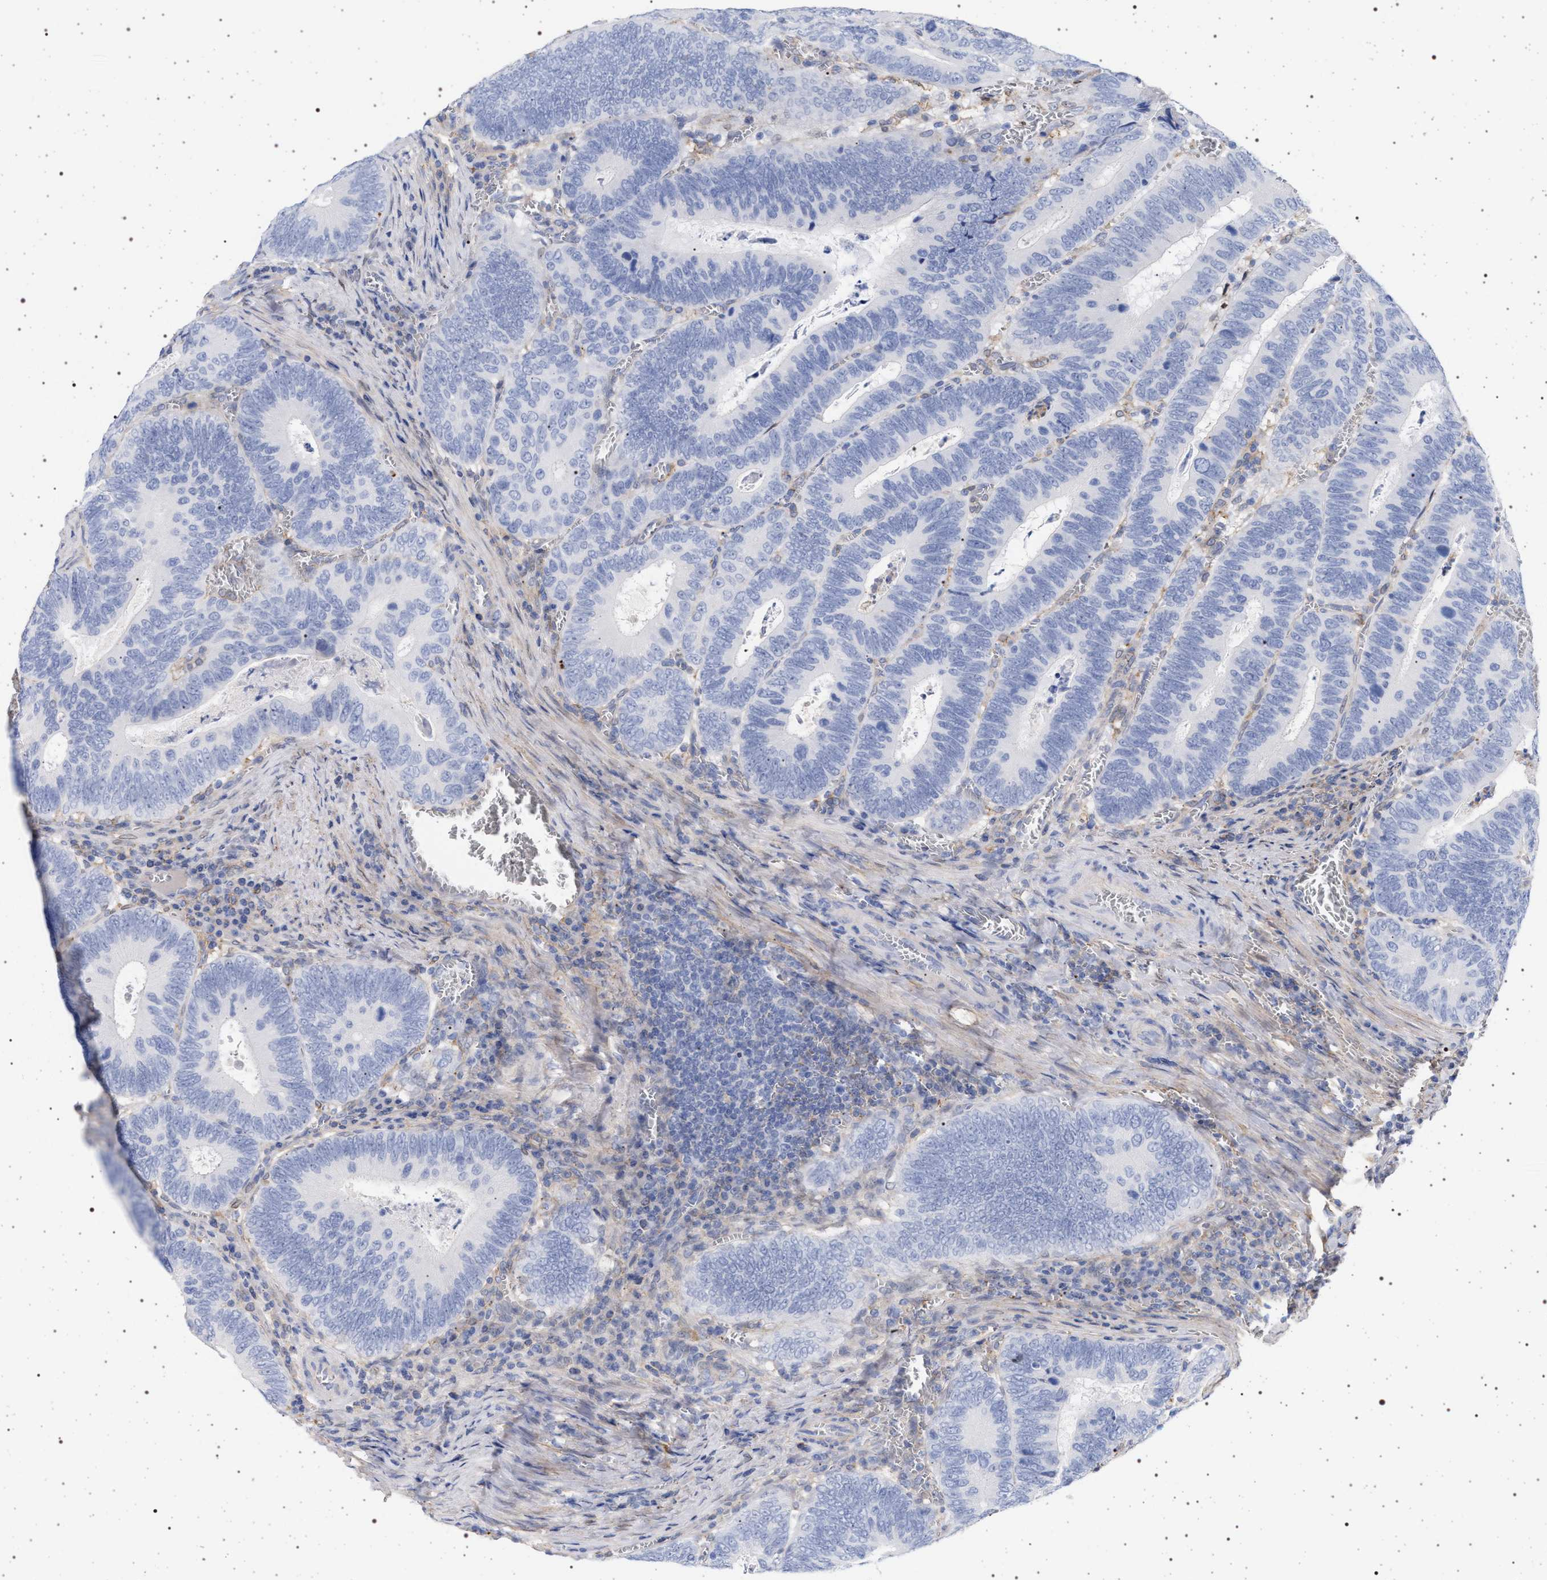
{"staining": {"intensity": "negative", "quantity": "none", "location": "none"}, "tissue": "colorectal cancer", "cell_type": "Tumor cells", "image_type": "cancer", "snomed": [{"axis": "morphology", "description": "Inflammation, NOS"}, {"axis": "morphology", "description": "Adenocarcinoma, NOS"}, {"axis": "topography", "description": "Colon"}], "caption": "IHC of human colorectal cancer reveals no expression in tumor cells.", "gene": "PLG", "patient": {"sex": "male", "age": 72}}